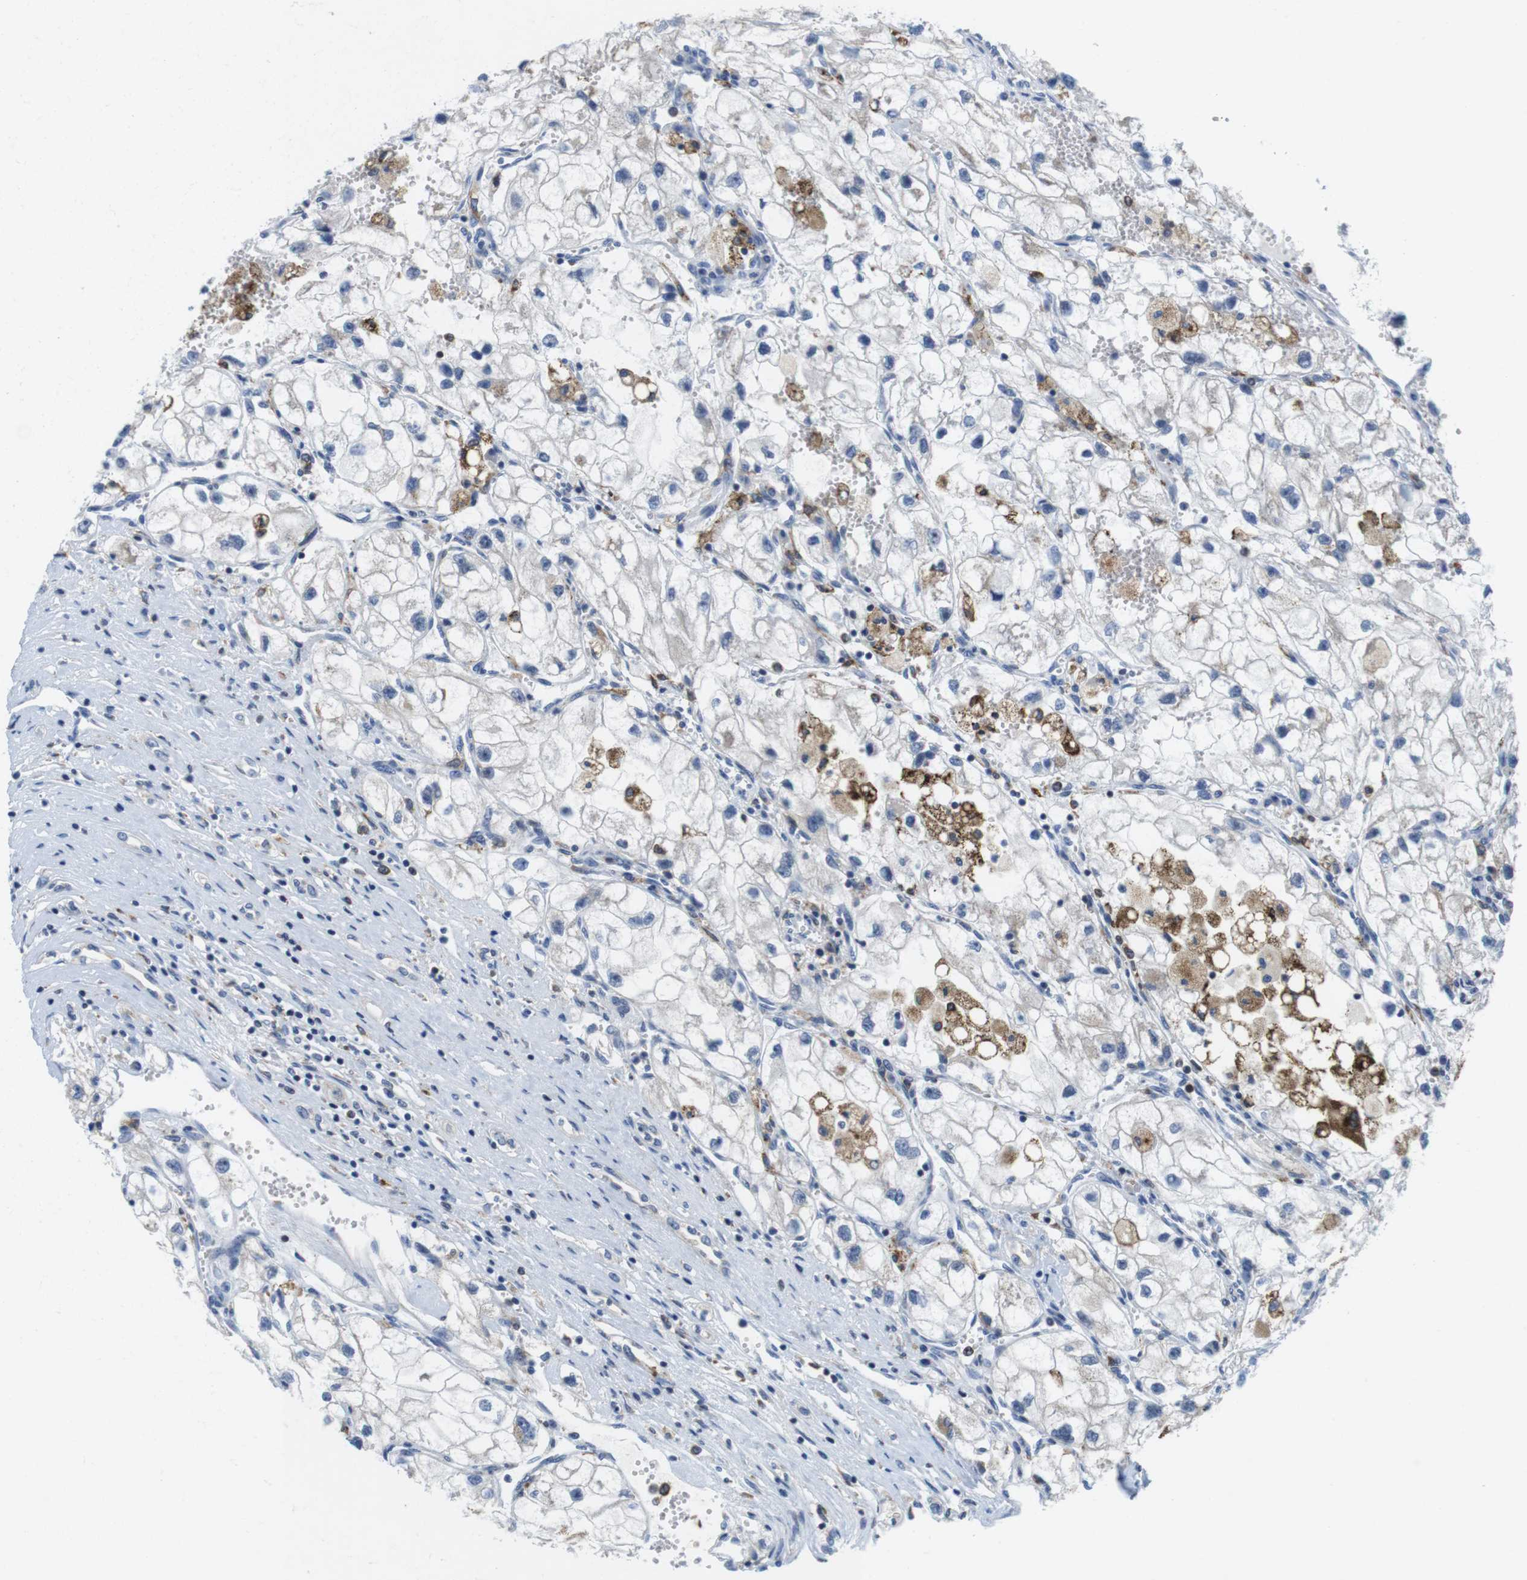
{"staining": {"intensity": "negative", "quantity": "none", "location": "none"}, "tissue": "renal cancer", "cell_type": "Tumor cells", "image_type": "cancer", "snomed": [{"axis": "morphology", "description": "Adenocarcinoma, NOS"}, {"axis": "topography", "description": "Kidney"}], "caption": "Micrograph shows no protein staining in tumor cells of renal cancer (adenocarcinoma) tissue.", "gene": "CNGA2", "patient": {"sex": "female", "age": 70}}